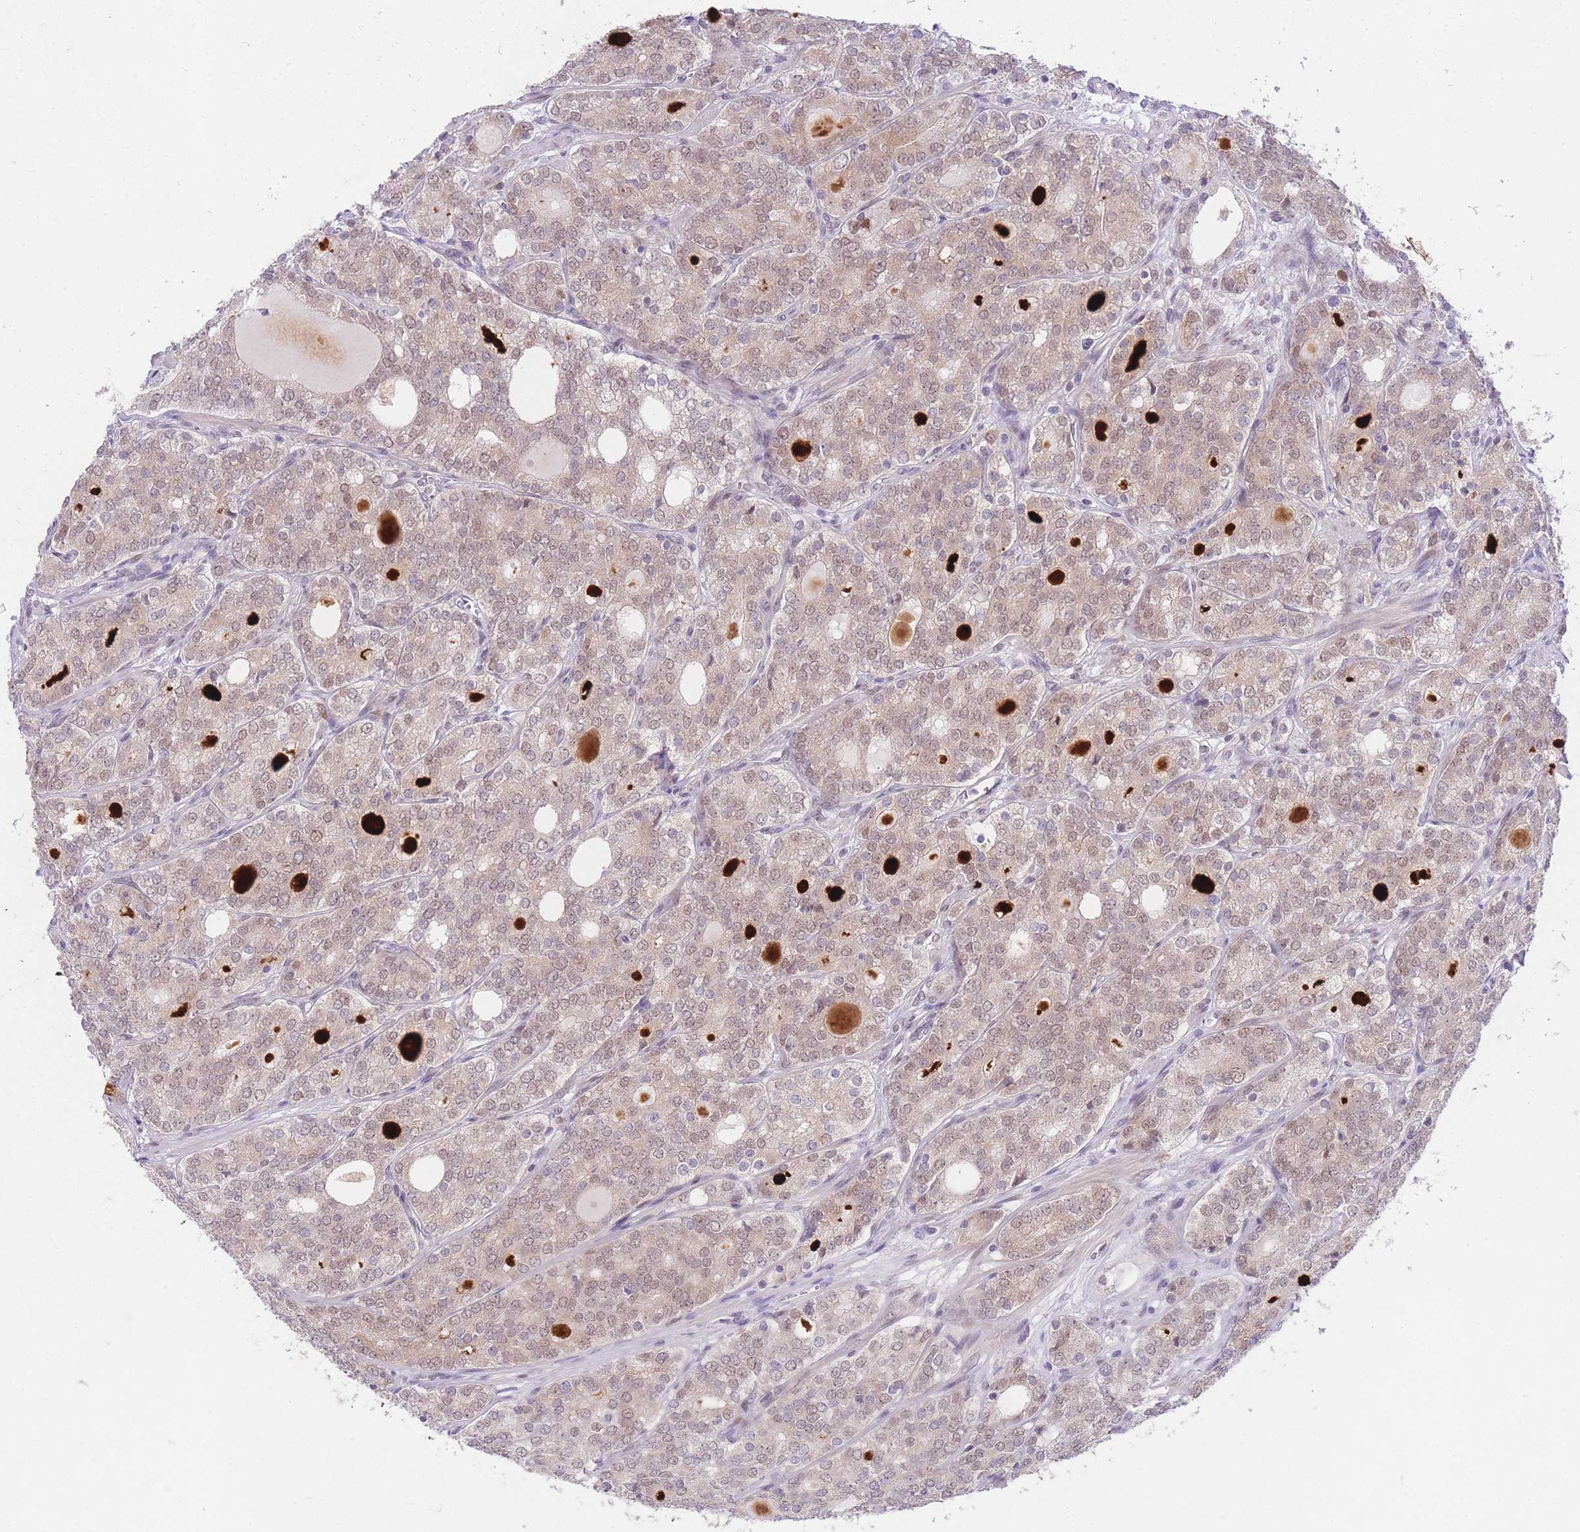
{"staining": {"intensity": "weak", "quantity": ">75%", "location": "cytoplasmic/membranous,nuclear"}, "tissue": "prostate cancer", "cell_type": "Tumor cells", "image_type": "cancer", "snomed": [{"axis": "morphology", "description": "Adenocarcinoma, High grade"}, {"axis": "topography", "description": "Prostate"}], "caption": "Immunohistochemical staining of human prostate cancer (high-grade adenocarcinoma) displays low levels of weak cytoplasmic/membranous and nuclear protein expression in about >75% of tumor cells. Immunohistochemistry stains the protein in brown and the nuclei are stained blue.", "gene": "UBXN7", "patient": {"sex": "male", "age": 64}}